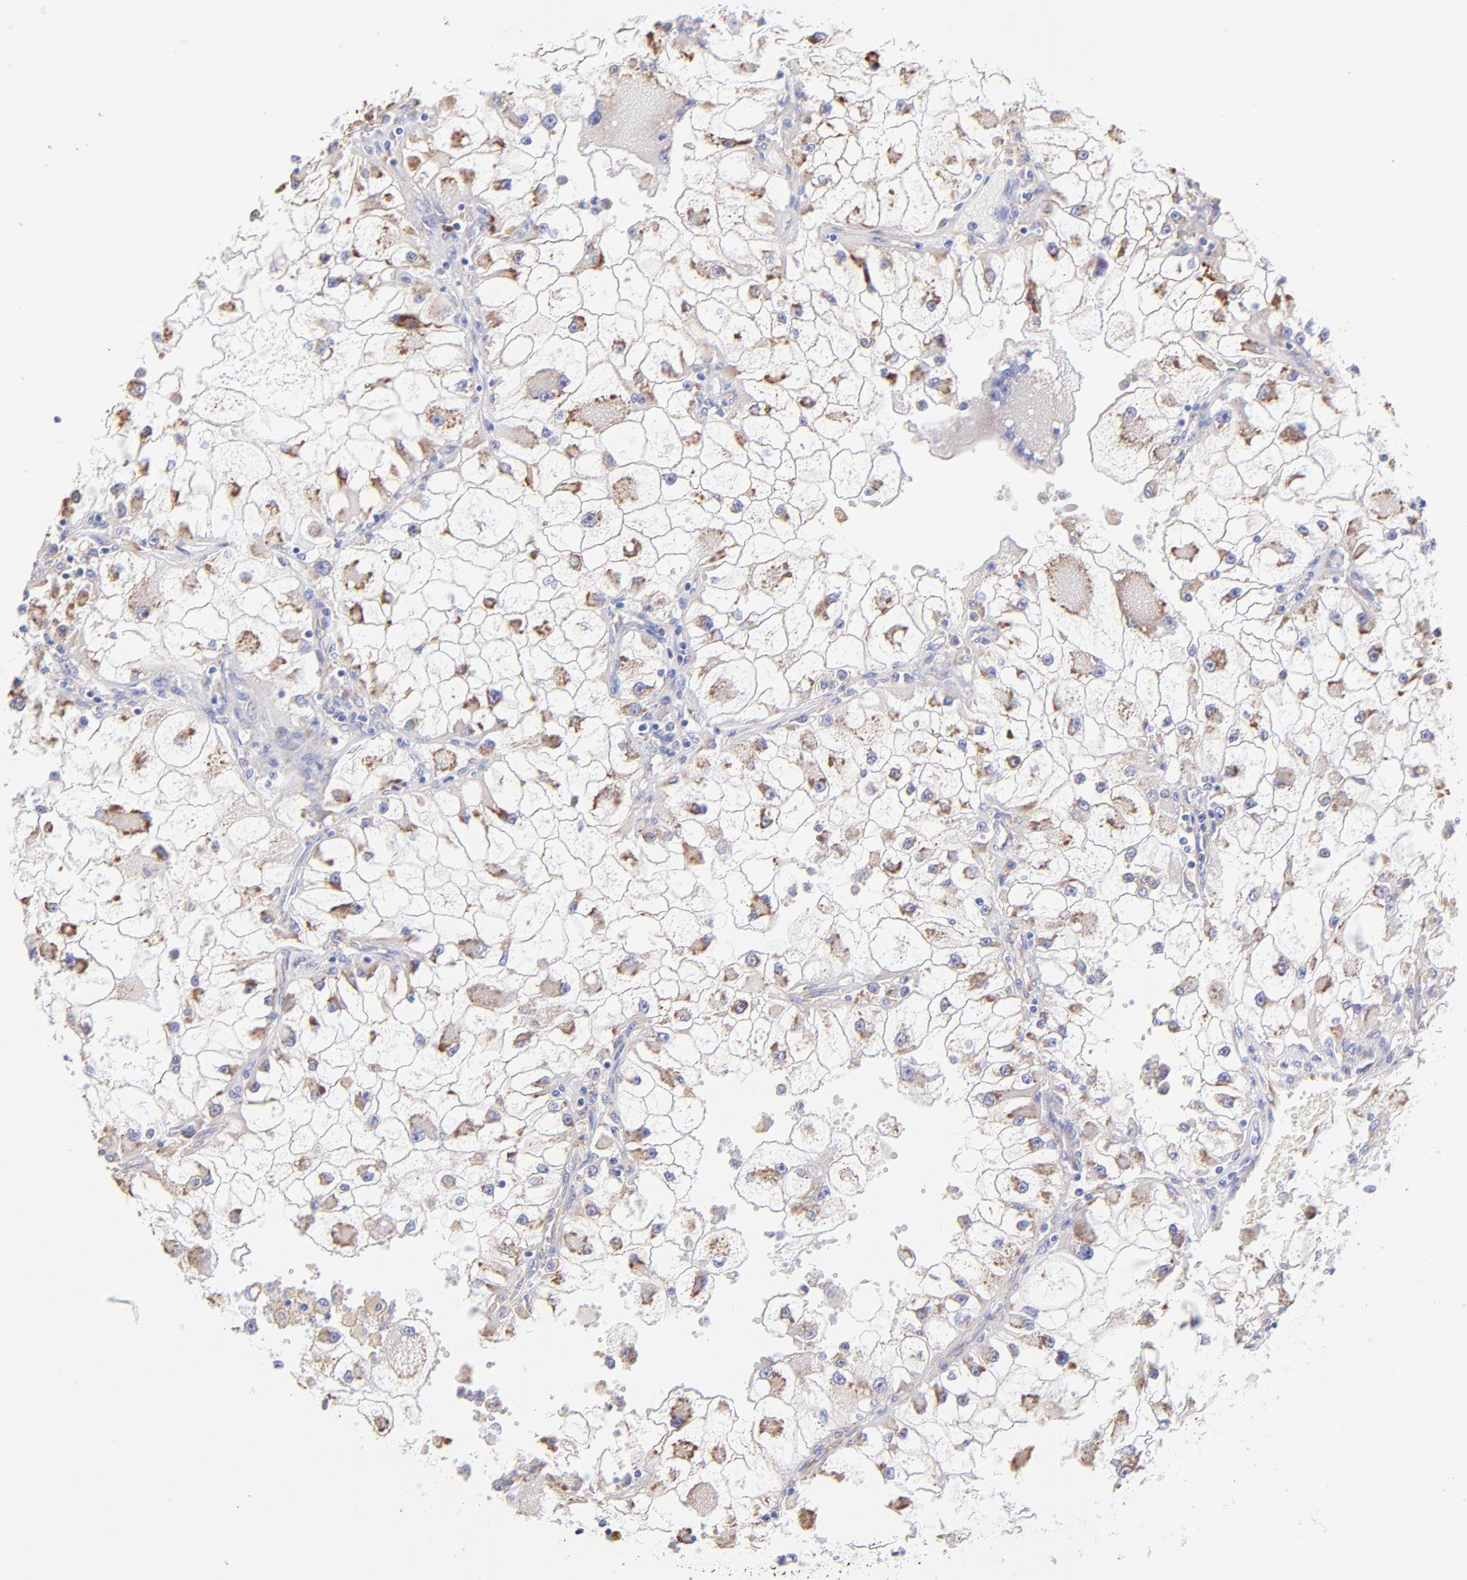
{"staining": {"intensity": "moderate", "quantity": "<25%", "location": "cytoplasmic/membranous"}, "tissue": "renal cancer", "cell_type": "Tumor cells", "image_type": "cancer", "snomed": [{"axis": "morphology", "description": "Adenocarcinoma, NOS"}, {"axis": "topography", "description": "Kidney"}], "caption": "DAB (3,3'-diaminobenzidine) immunohistochemical staining of adenocarcinoma (renal) displays moderate cytoplasmic/membranous protein staining in approximately <25% of tumor cells.", "gene": "RPL30", "patient": {"sex": "female", "age": 73}}